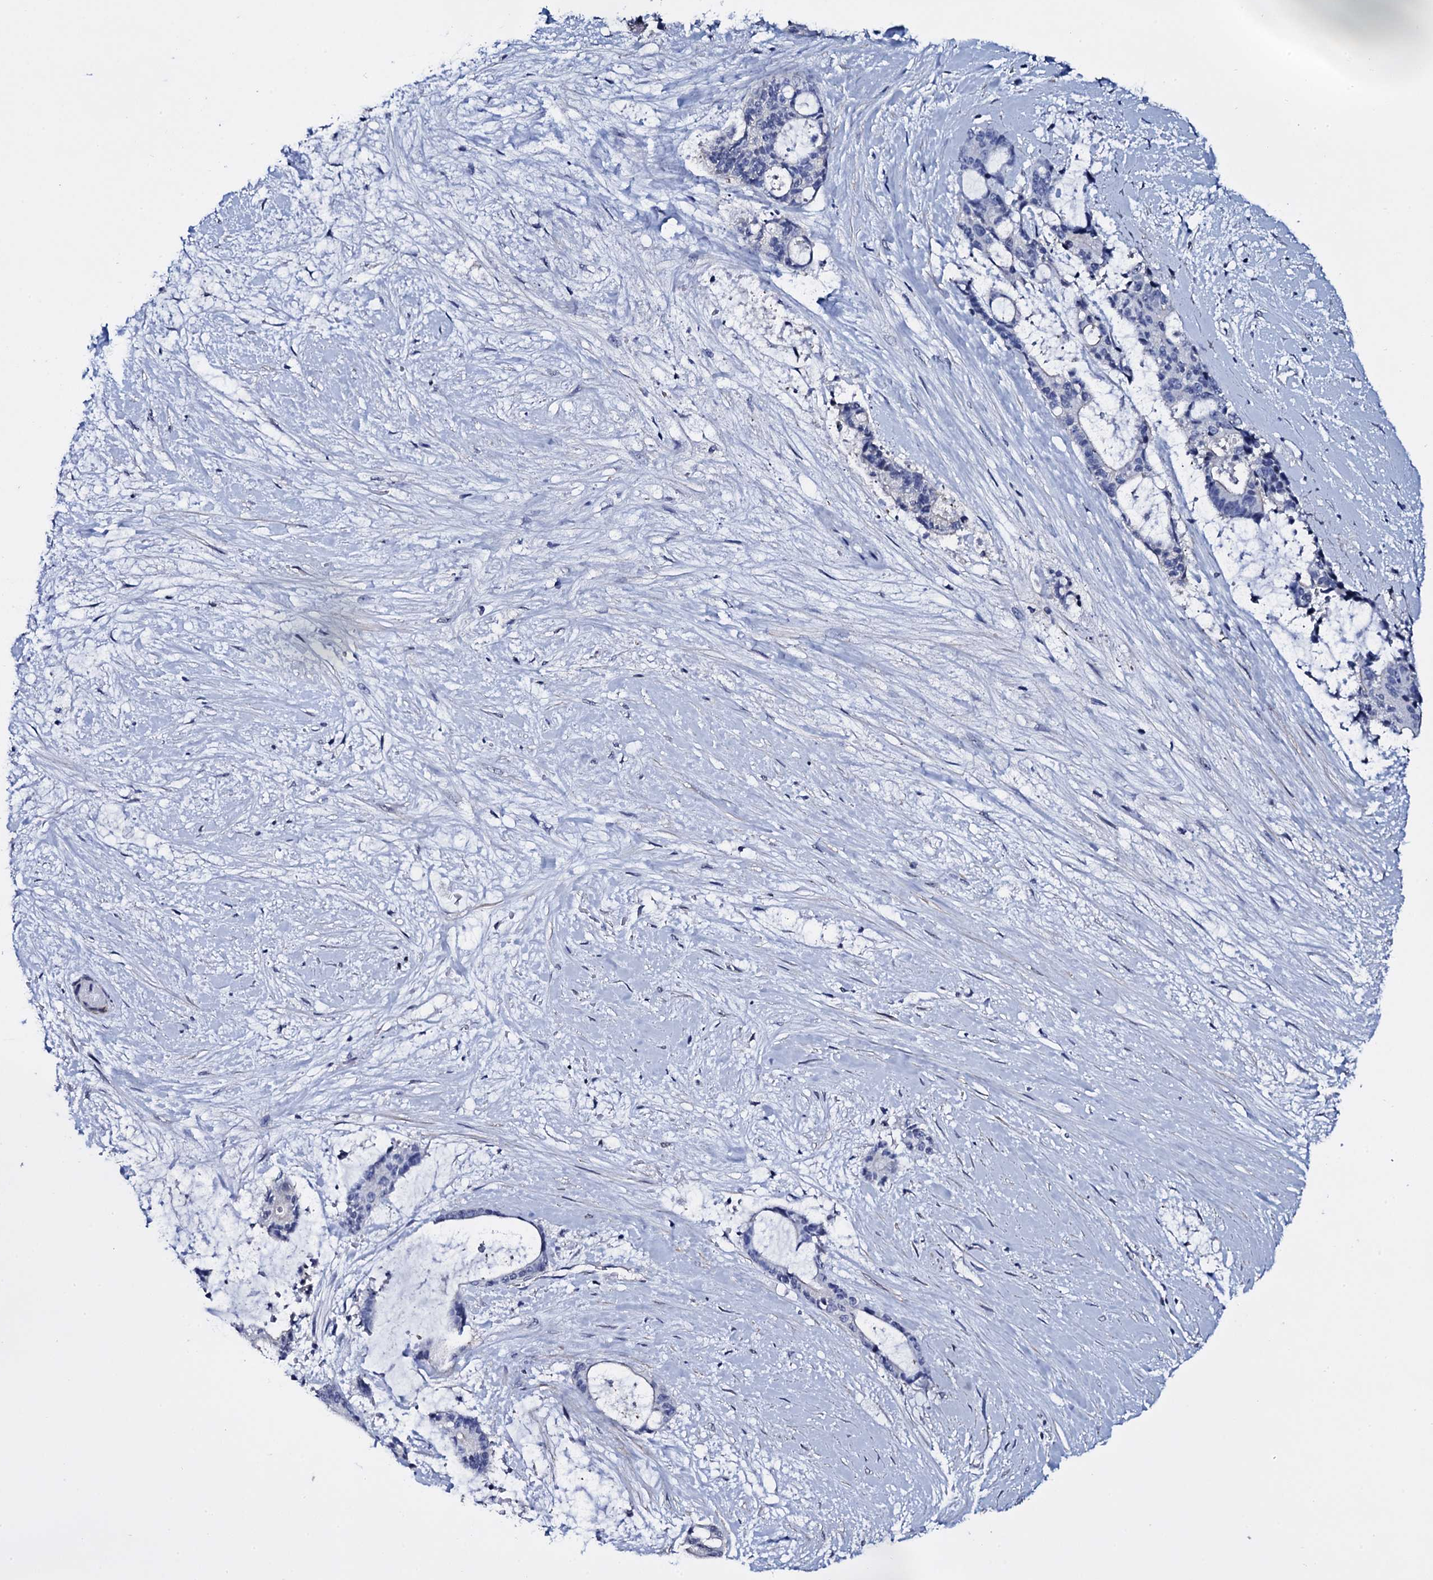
{"staining": {"intensity": "negative", "quantity": "none", "location": "none"}, "tissue": "liver cancer", "cell_type": "Tumor cells", "image_type": "cancer", "snomed": [{"axis": "morphology", "description": "Normal tissue, NOS"}, {"axis": "morphology", "description": "Cholangiocarcinoma"}, {"axis": "topography", "description": "Liver"}, {"axis": "topography", "description": "Peripheral nerve tissue"}], "caption": "Liver cancer (cholangiocarcinoma) stained for a protein using IHC demonstrates no positivity tumor cells.", "gene": "NPM2", "patient": {"sex": "female", "age": 73}}